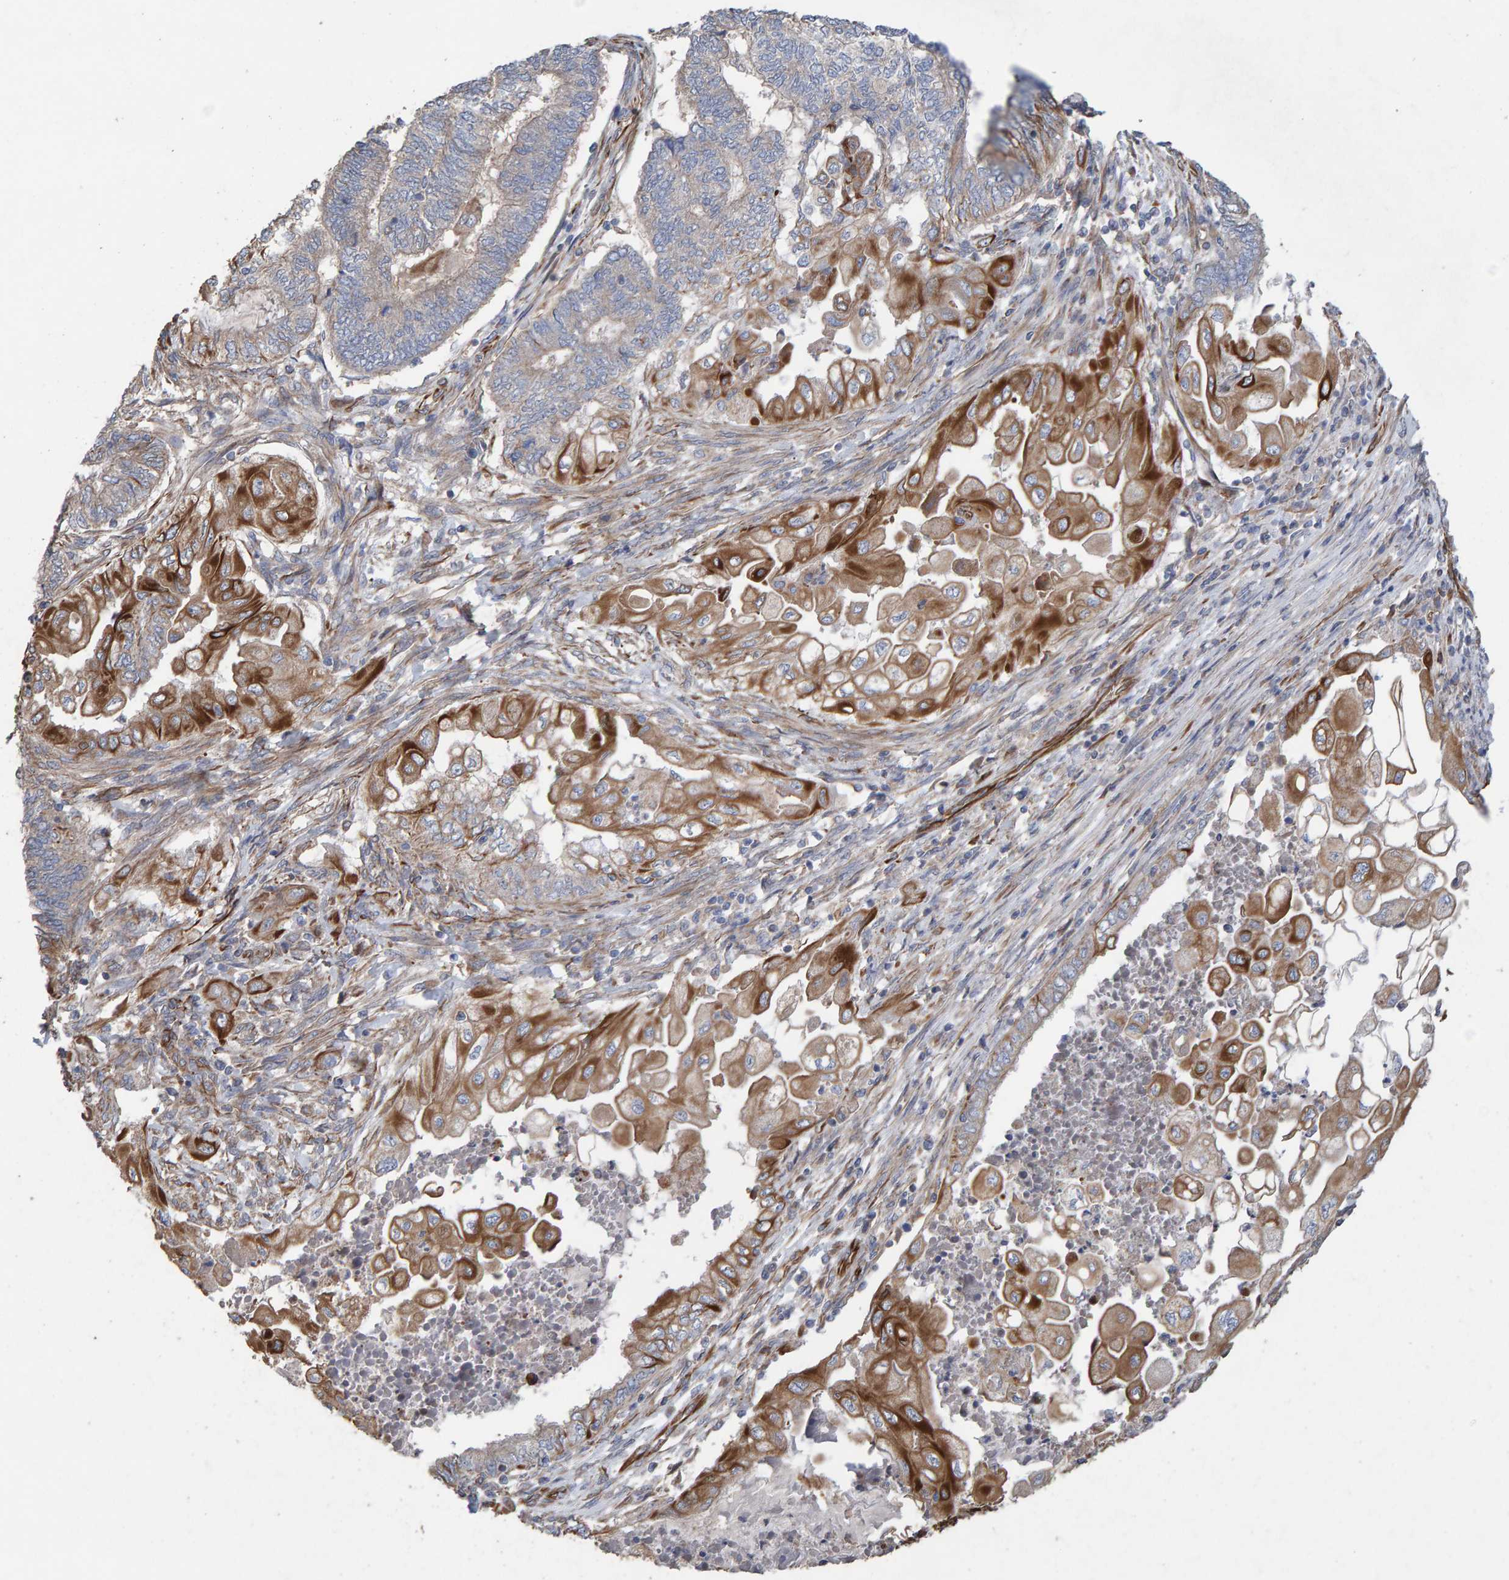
{"staining": {"intensity": "moderate", "quantity": "25%-75%", "location": "cytoplasmic/membranous"}, "tissue": "endometrial cancer", "cell_type": "Tumor cells", "image_type": "cancer", "snomed": [{"axis": "morphology", "description": "Adenocarcinoma, NOS"}, {"axis": "topography", "description": "Uterus"}, {"axis": "topography", "description": "Endometrium"}], "caption": "Protein analysis of endometrial cancer (adenocarcinoma) tissue exhibits moderate cytoplasmic/membranous staining in approximately 25%-75% of tumor cells.", "gene": "ZNF347", "patient": {"sex": "female", "age": 70}}